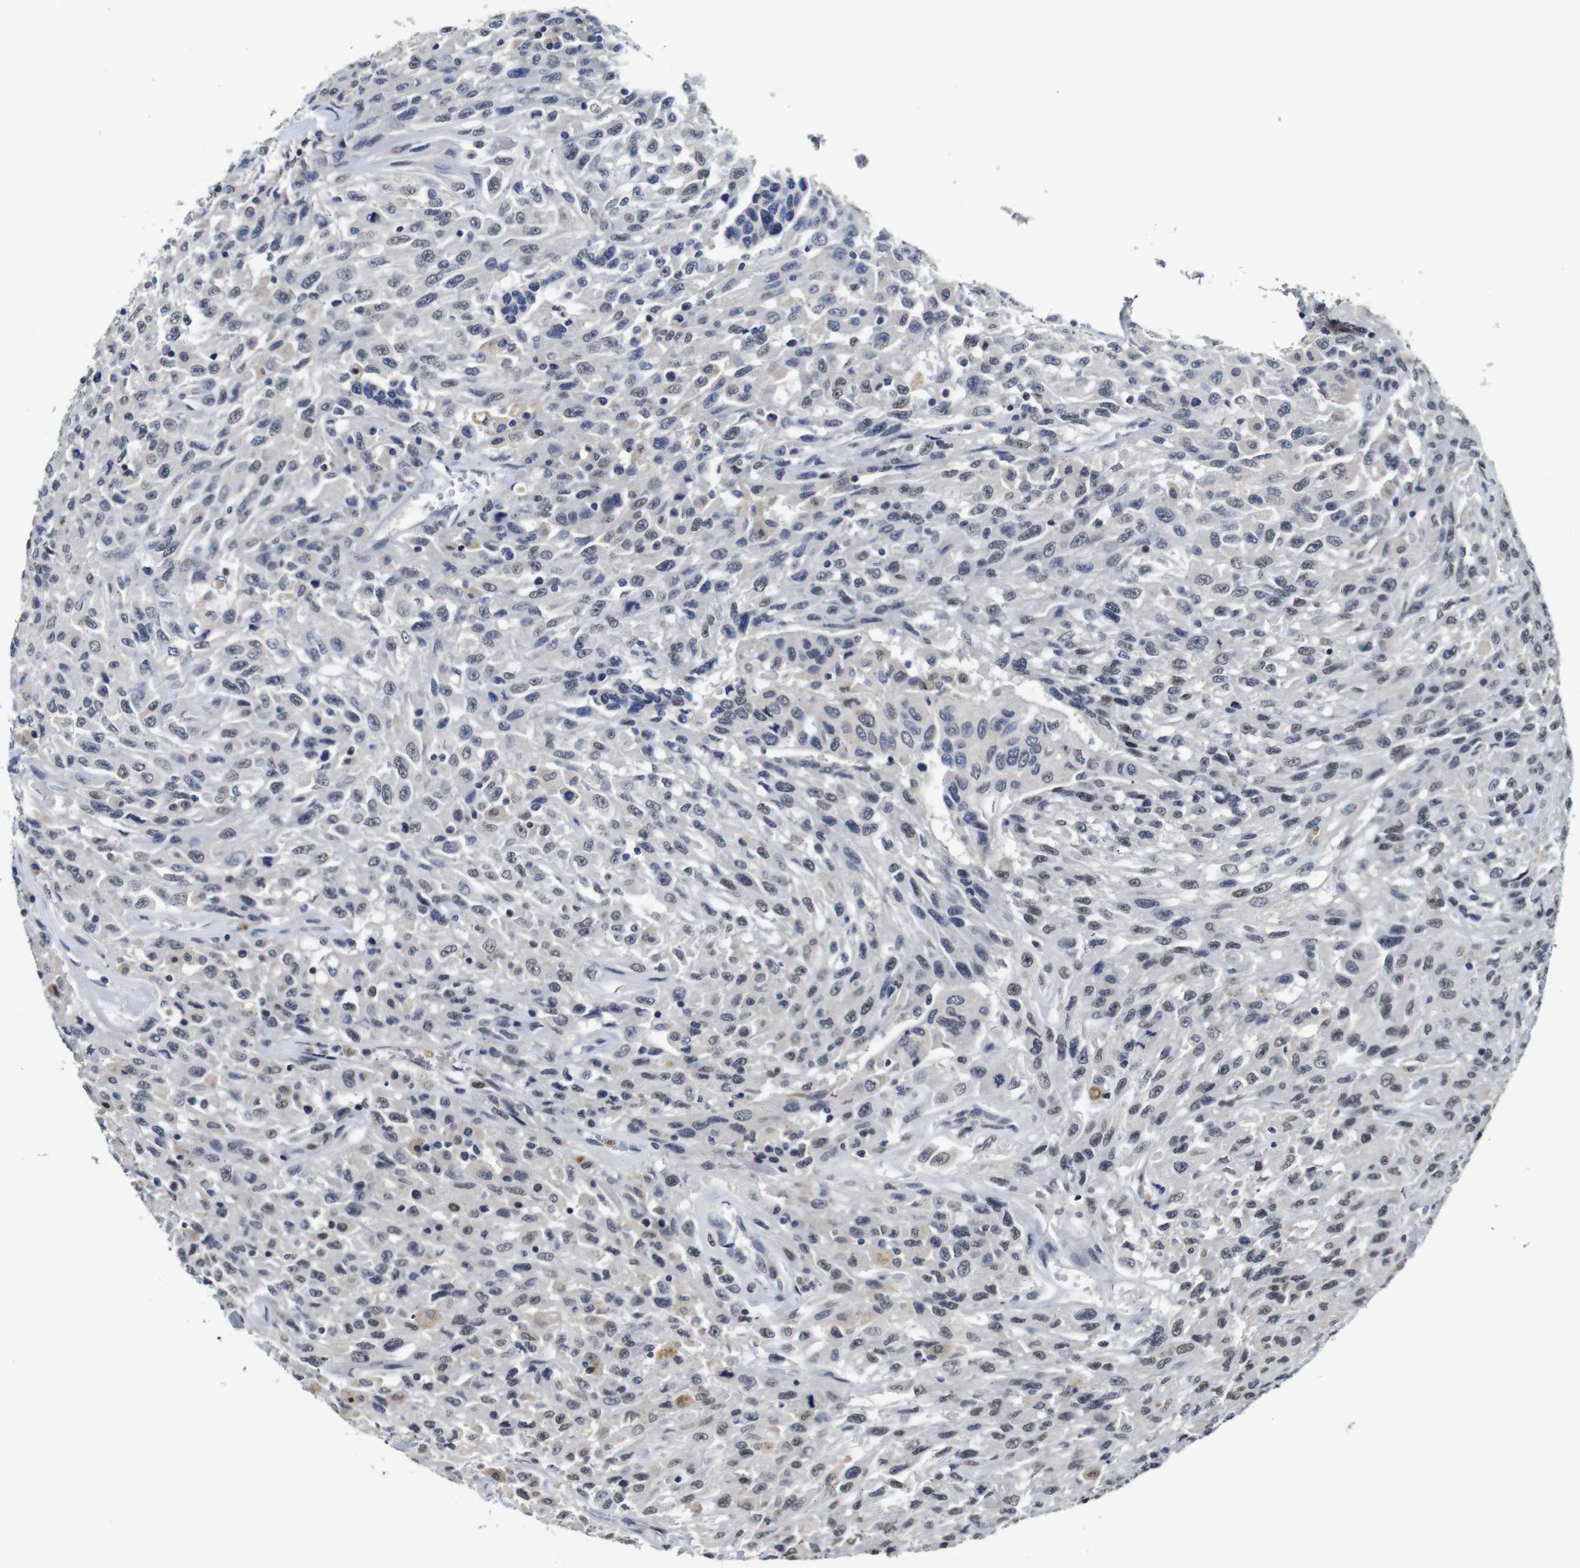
{"staining": {"intensity": "weak", "quantity": "<25%", "location": "nuclear"}, "tissue": "urothelial cancer", "cell_type": "Tumor cells", "image_type": "cancer", "snomed": [{"axis": "morphology", "description": "Urothelial carcinoma, High grade"}, {"axis": "topography", "description": "Urinary bladder"}], "caption": "IHC of urothelial carcinoma (high-grade) shows no positivity in tumor cells.", "gene": "NTRK3", "patient": {"sex": "male", "age": 66}}